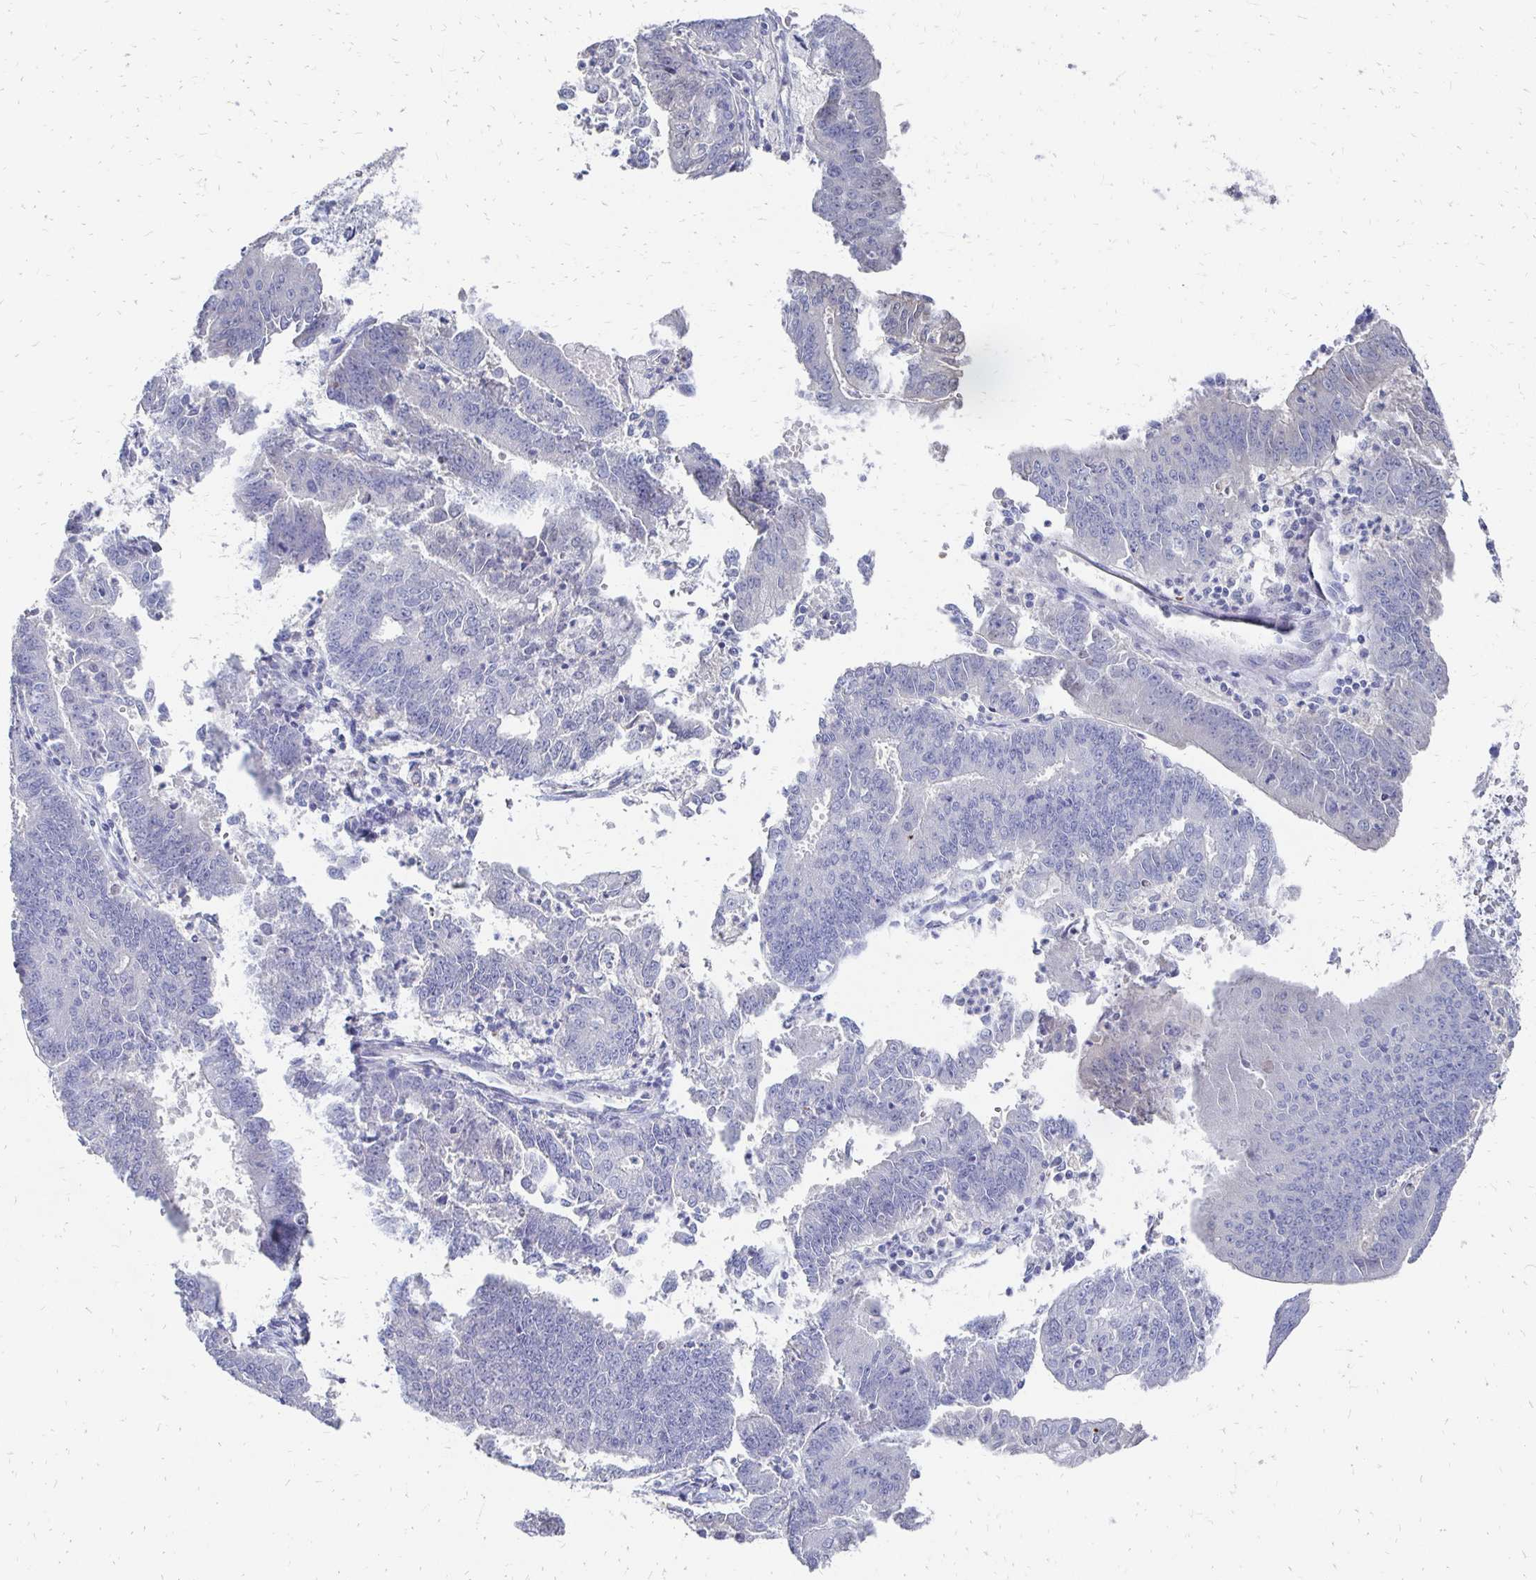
{"staining": {"intensity": "negative", "quantity": "none", "location": "none"}, "tissue": "endometrial cancer", "cell_type": "Tumor cells", "image_type": "cancer", "snomed": [{"axis": "morphology", "description": "Adenocarcinoma, NOS"}, {"axis": "topography", "description": "Endometrium"}], "caption": "Human endometrial cancer (adenocarcinoma) stained for a protein using immunohistochemistry (IHC) reveals no staining in tumor cells.", "gene": "SYCP3", "patient": {"sex": "female", "age": 73}}